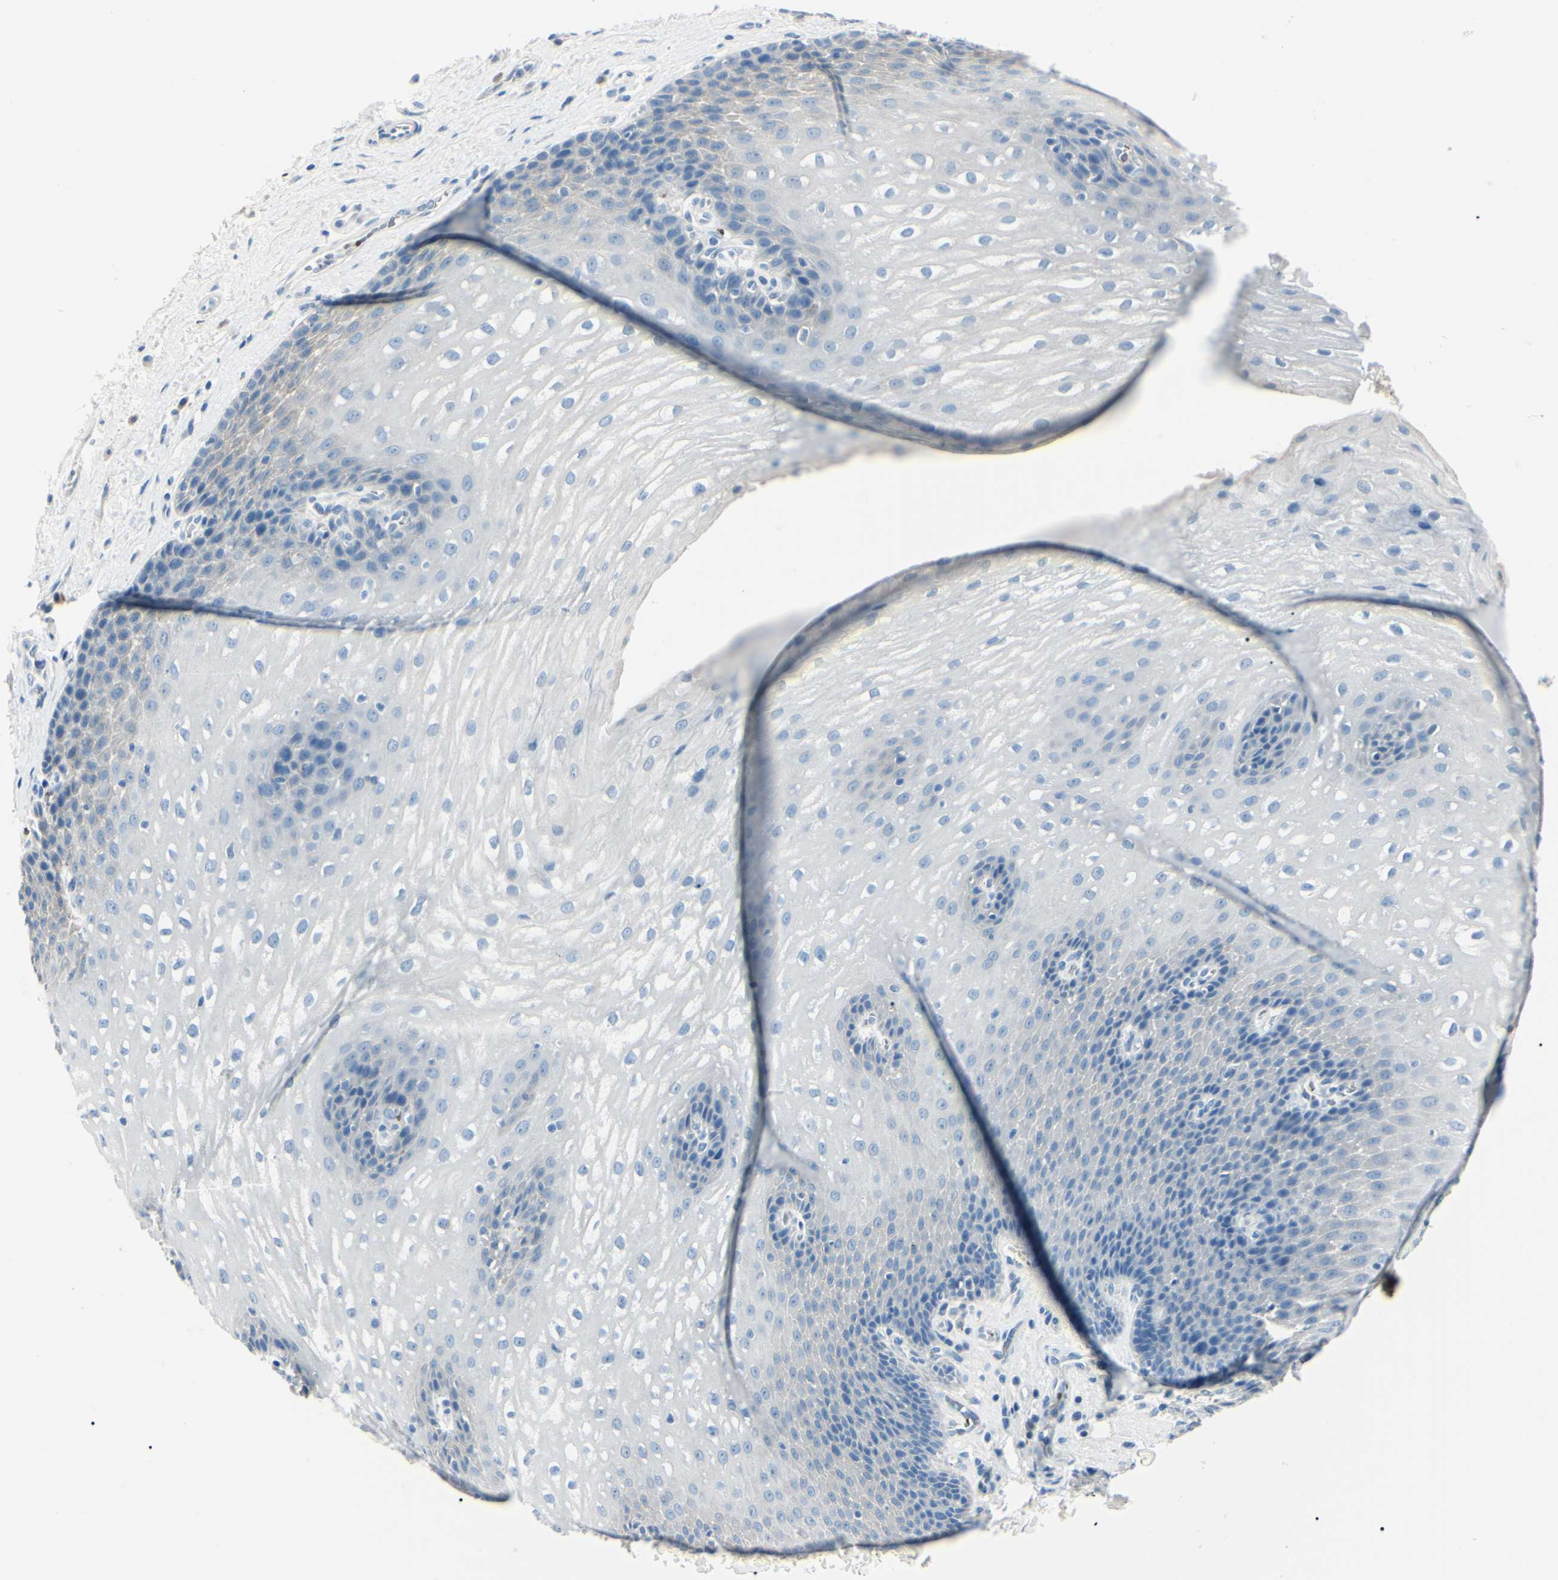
{"staining": {"intensity": "negative", "quantity": "none", "location": "none"}, "tissue": "esophagus", "cell_type": "Squamous epithelial cells", "image_type": "normal", "snomed": [{"axis": "morphology", "description": "Normal tissue, NOS"}, {"axis": "topography", "description": "Esophagus"}], "caption": "This is a photomicrograph of immunohistochemistry staining of unremarkable esophagus, which shows no positivity in squamous epithelial cells. (DAB (3,3'-diaminobenzidine) IHC with hematoxylin counter stain).", "gene": "CA2", "patient": {"sex": "male", "age": 48}}